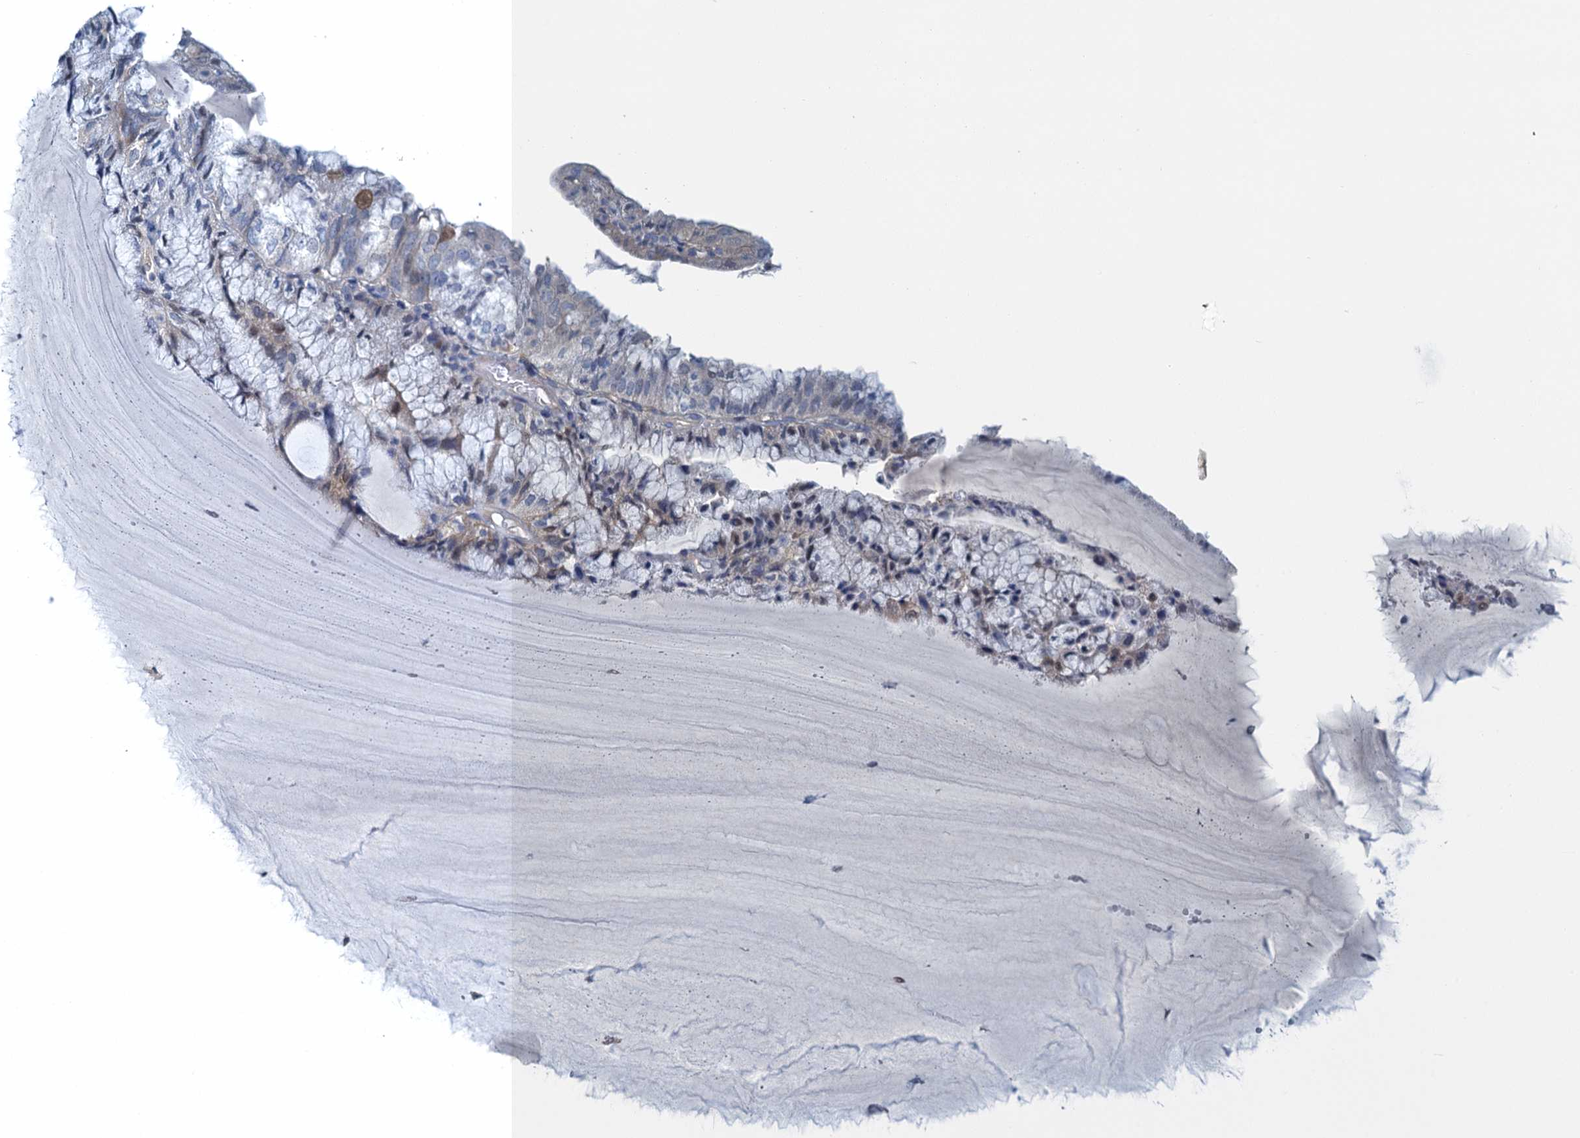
{"staining": {"intensity": "negative", "quantity": "none", "location": "none"}, "tissue": "endometrial cancer", "cell_type": "Tumor cells", "image_type": "cancer", "snomed": [{"axis": "morphology", "description": "Adenocarcinoma, NOS"}, {"axis": "topography", "description": "Endometrium"}], "caption": "A micrograph of endometrial cancer stained for a protein exhibits no brown staining in tumor cells. The staining is performed using DAB (3,3'-diaminobenzidine) brown chromogen with nuclei counter-stained in using hematoxylin.", "gene": "NCKAP1L", "patient": {"sex": "female", "age": 81}}